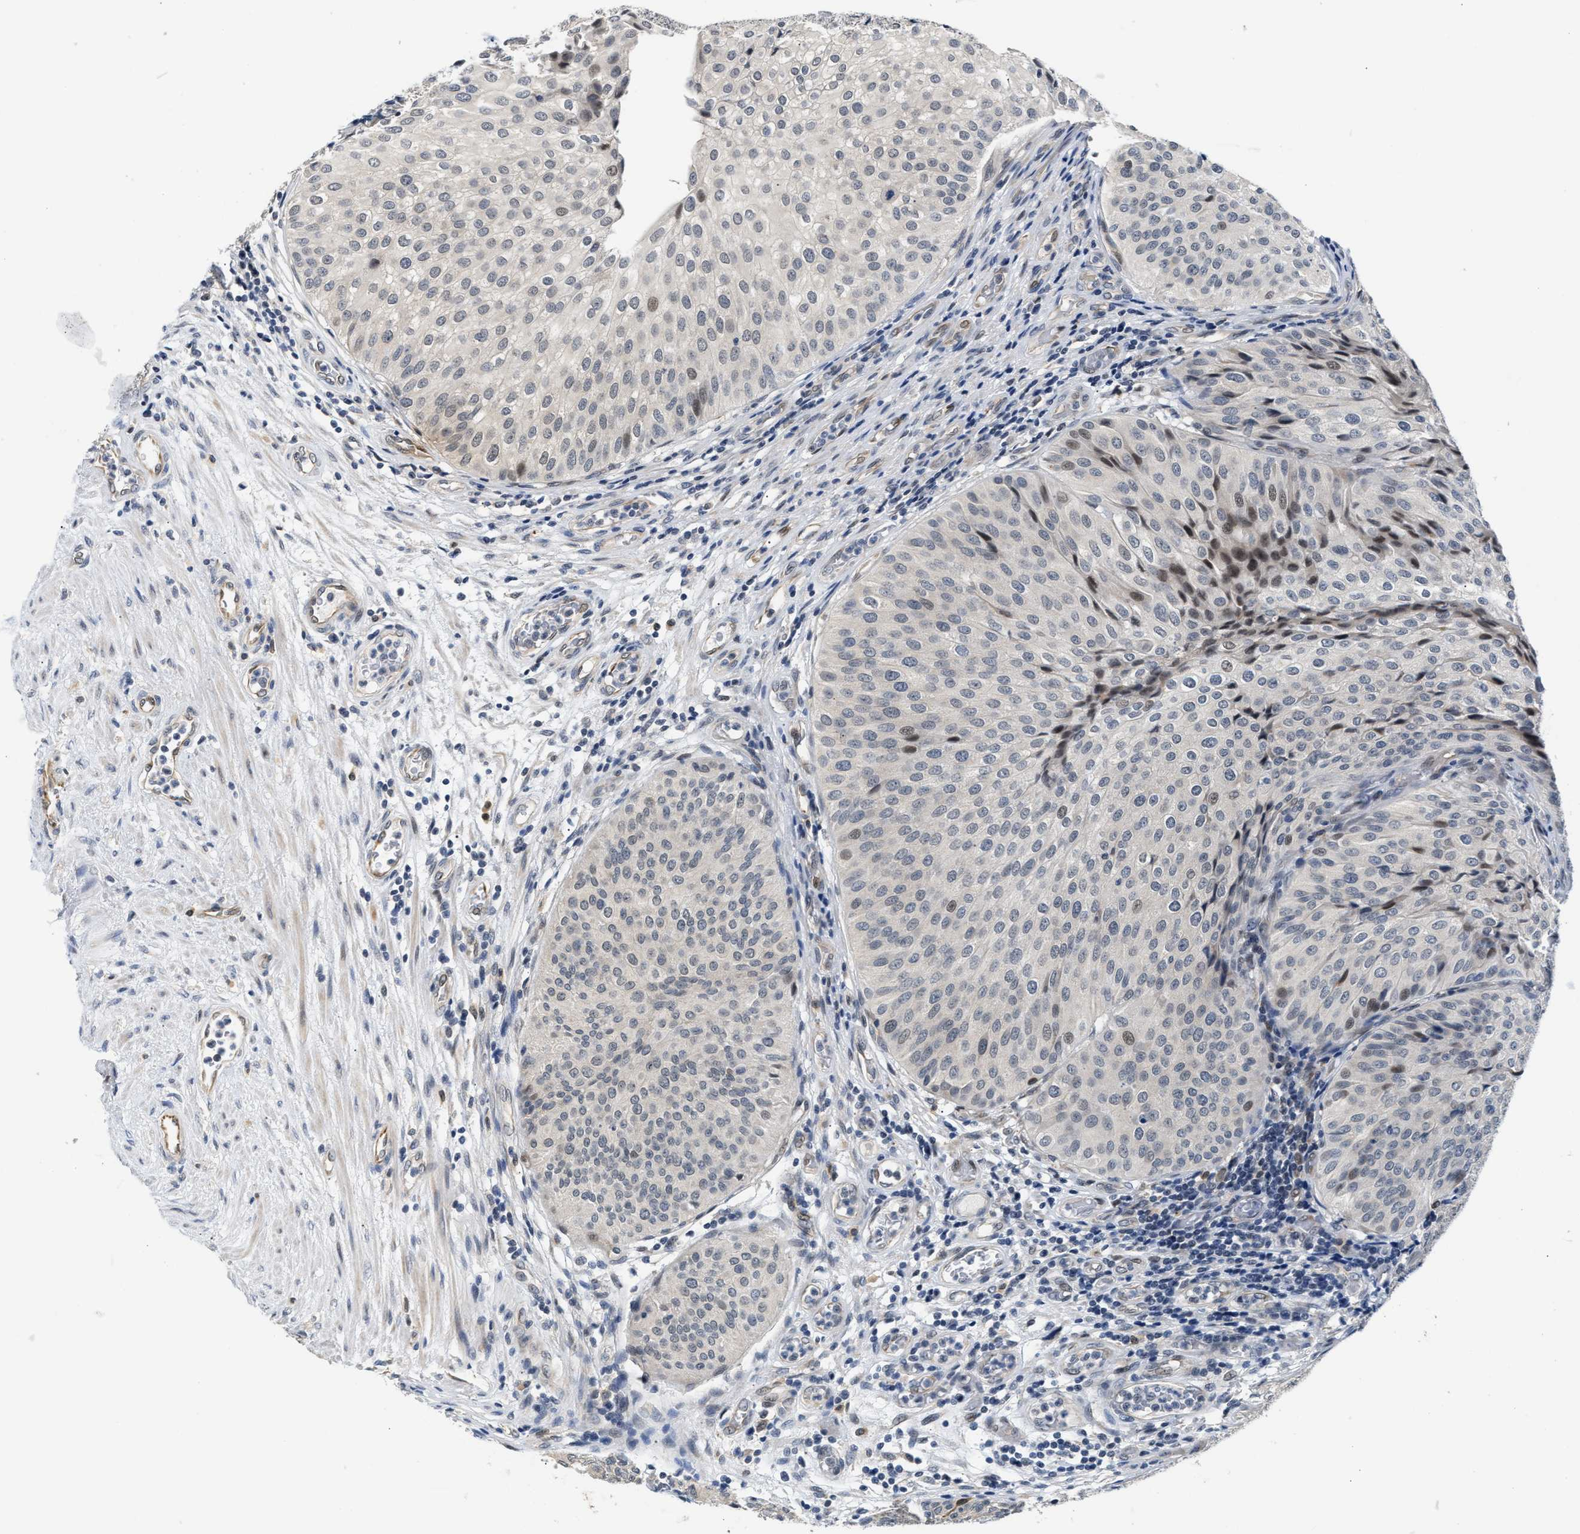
{"staining": {"intensity": "weak", "quantity": "<25%", "location": "nuclear"}, "tissue": "urothelial cancer", "cell_type": "Tumor cells", "image_type": "cancer", "snomed": [{"axis": "morphology", "description": "Urothelial carcinoma, Low grade"}, {"axis": "topography", "description": "Urinary bladder"}], "caption": "A photomicrograph of human urothelial carcinoma (low-grade) is negative for staining in tumor cells.", "gene": "PPM1H", "patient": {"sex": "male", "age": 67}}